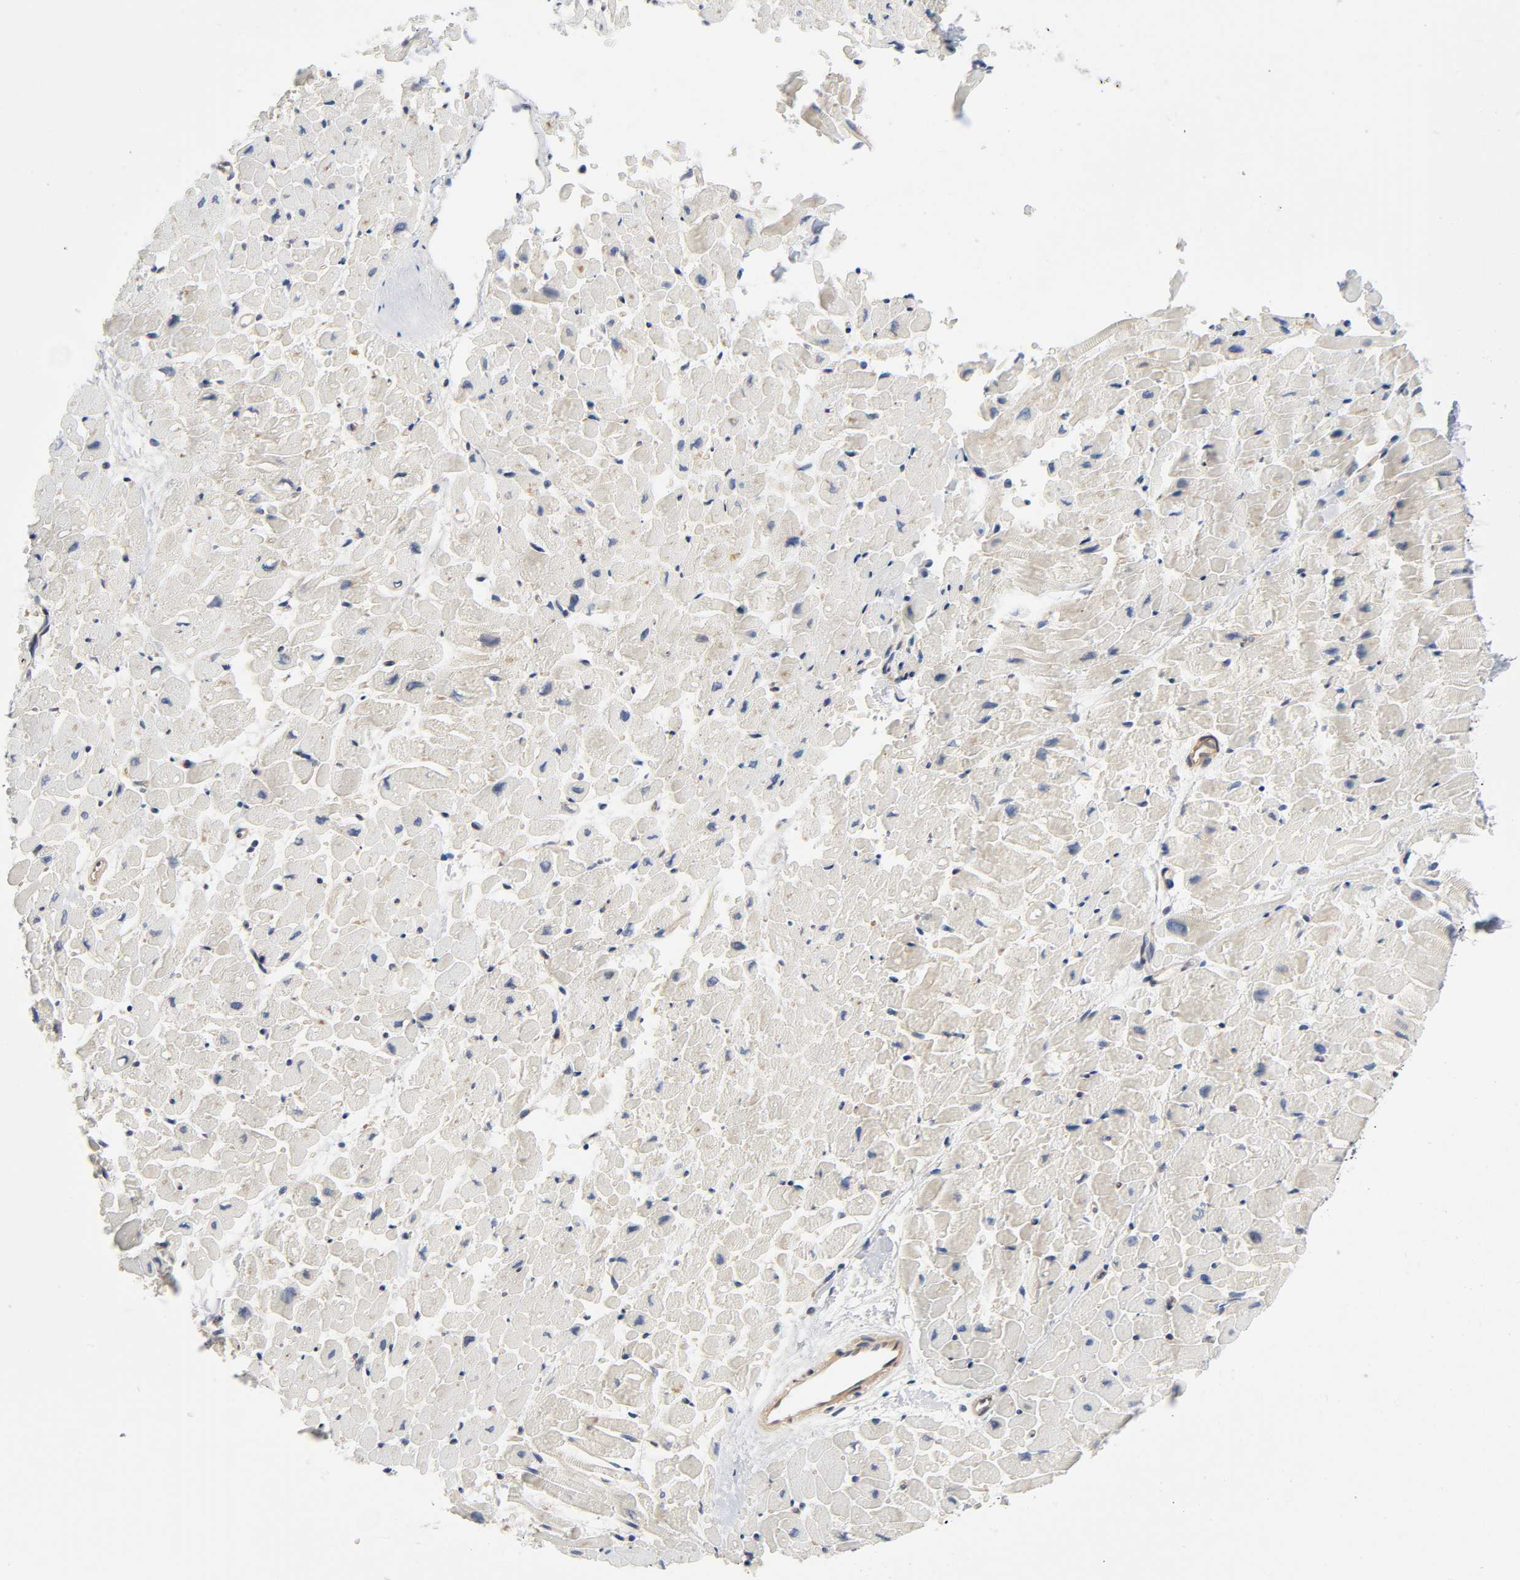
{"staining": {"intensity": "weak", "quantity": "<25%", "location": "cytoplasmic/membranous"}, "tissue": "heart muscle", "cell_type": "Cardiomyocytes", "image_type": "normal", "snomed": [{"axis": "morphology", "description": "Normal tissue, NOS"}, {"axis": "topography", "description": "Heart"}], "caption": "Immunohistochemistry (IHC) micrograph of normal heart muscle: heart muscle stained with DAB reveals no significant protein staining in cardiomyocytes.", "gene": "PRKAB1", "patient": {"sex": "male", "age": 45}}